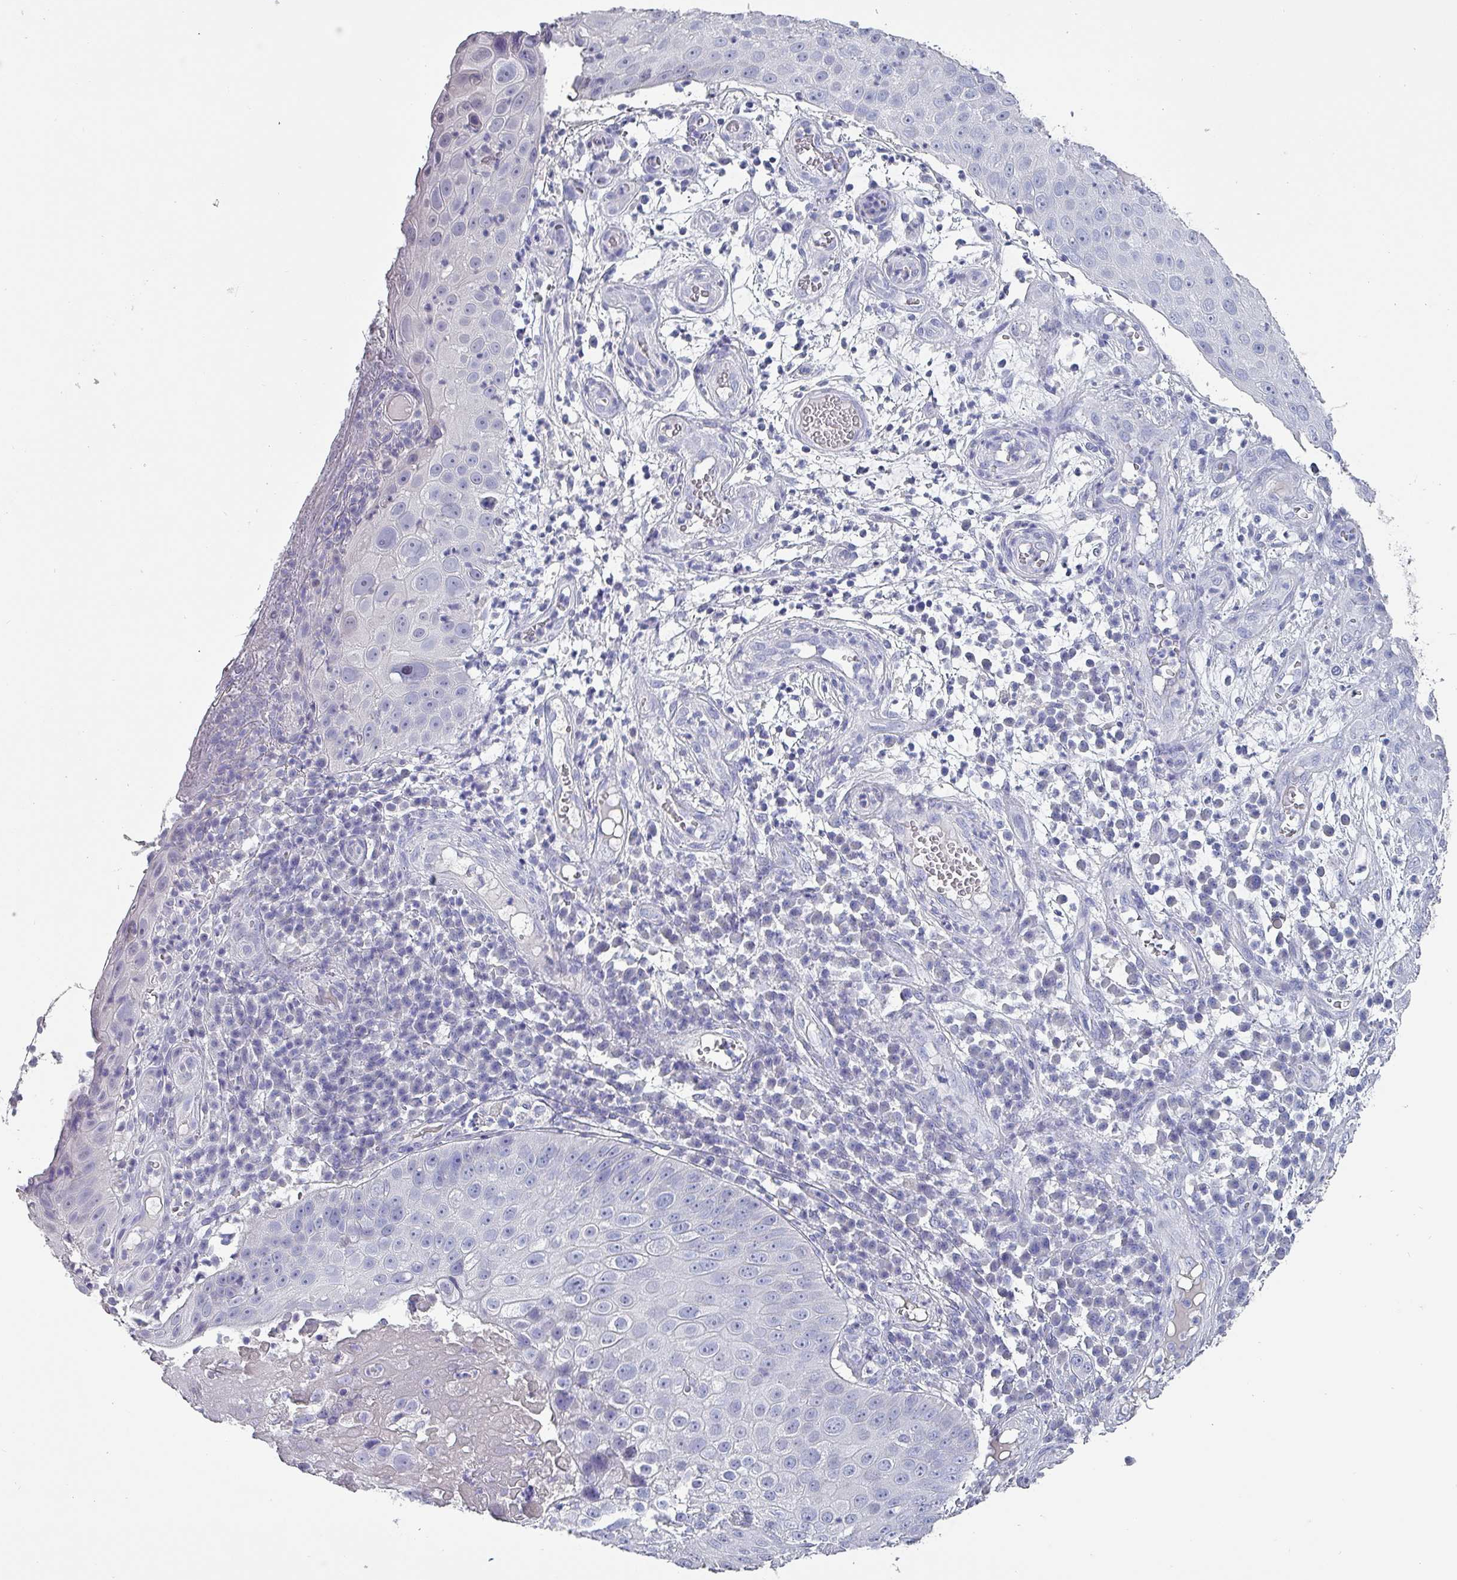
{"staining": {"intensity": "negative", "quantity": "none", "location": "none"}, "tissue": "skin cancer", "cell_type": "Tumor cells", "image_type": "cancer", "snomed": [{"axis": "morphology", "description": "Squamous cell carcinoma, NOS"}, {"axis": "topography", "description": "Skin"}], "caption": "Histopathology image shows no protein expression in tumor cells of skin squamous cell carcinoma tissue.", "gene": "INS-IGF2", "patient": {"sex": "male", "age": 71}}